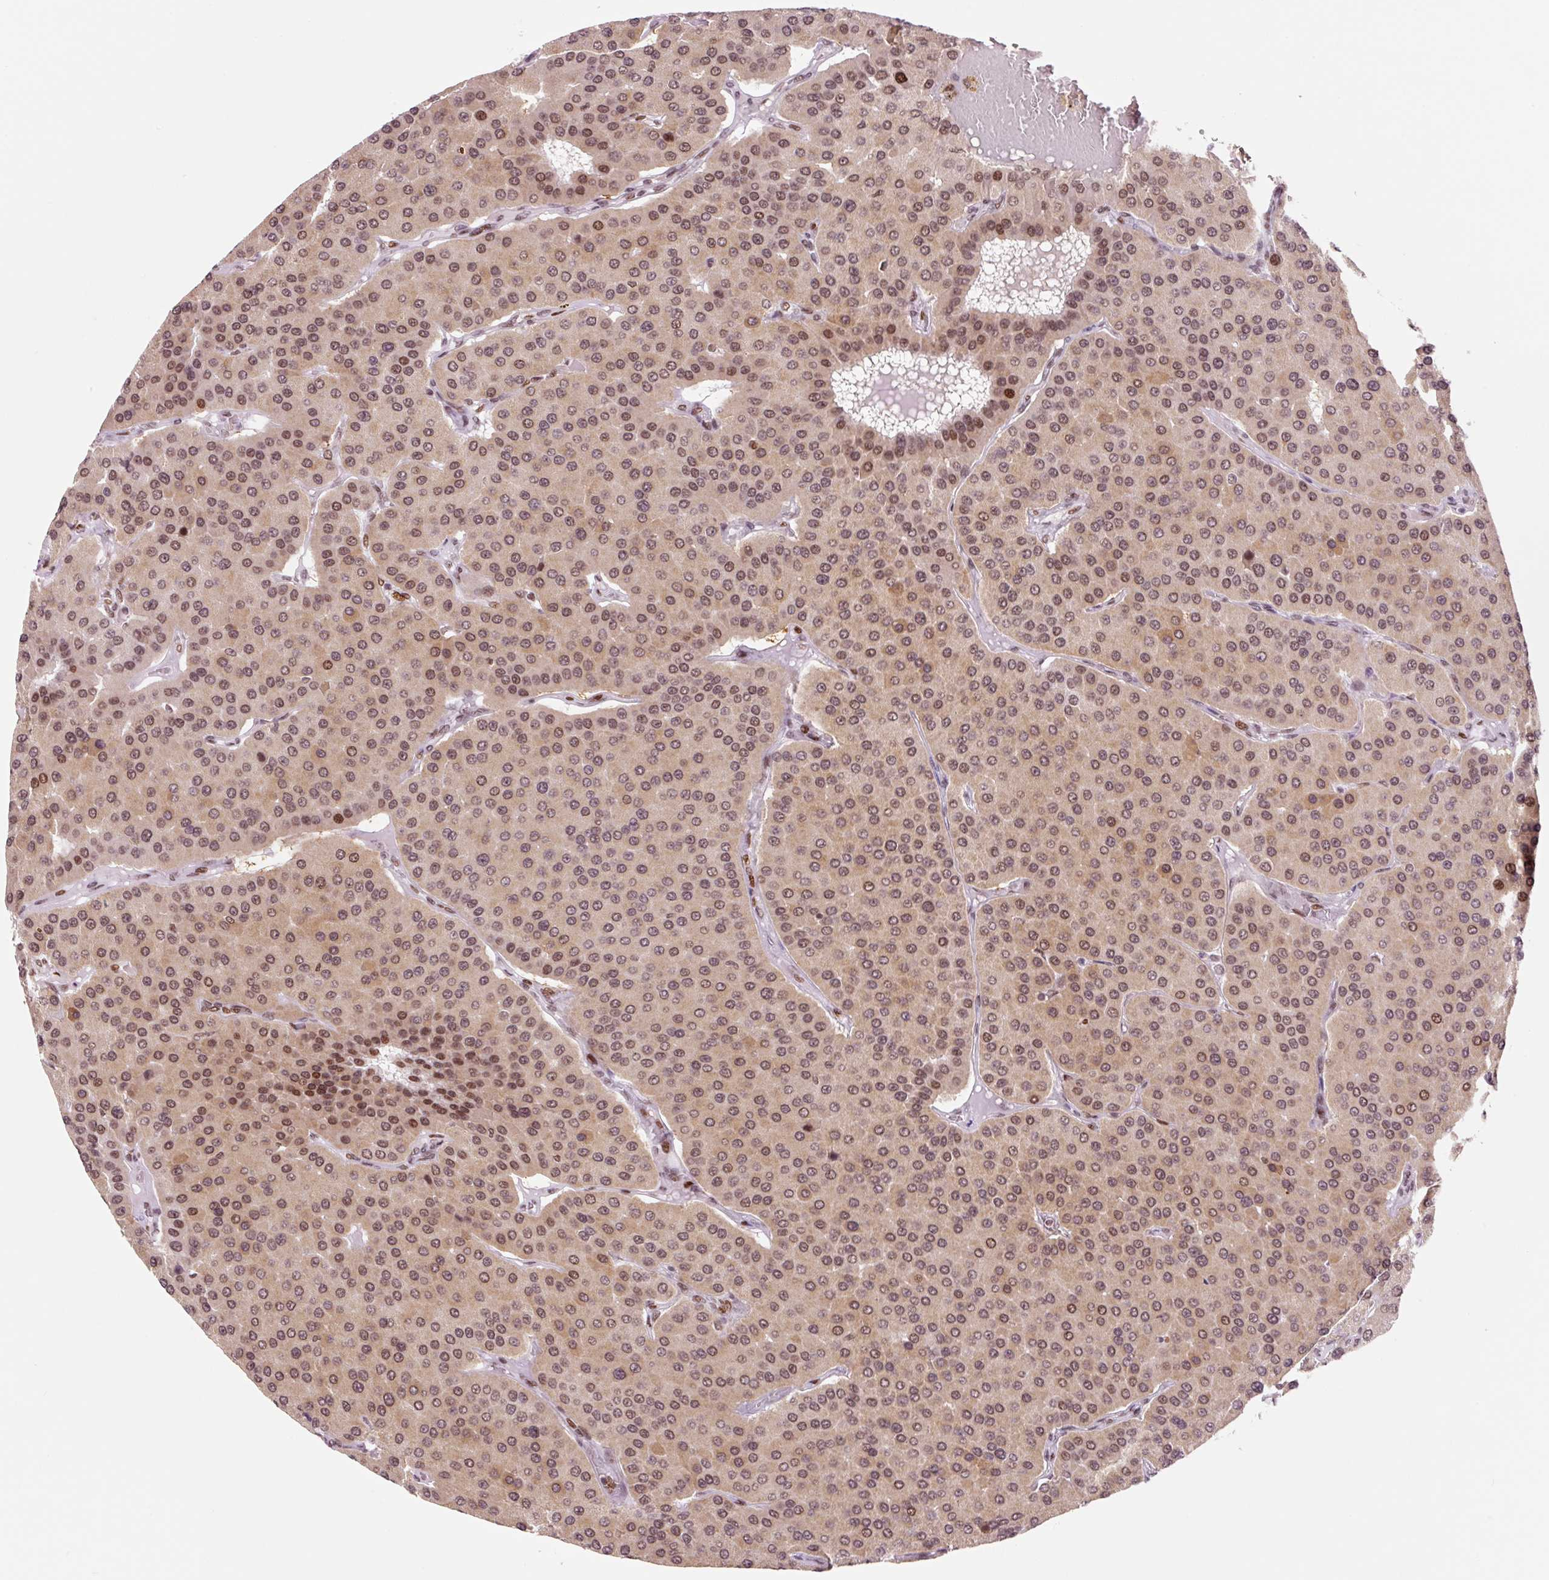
{"staining": {"intensity": "moderate", "quantity": ">75%", "location": "cytoplasmic/membranous,nuclear"}, "tissue": "parathyroid gland", "cell_type": "Glandular cells", "image_type": "normal", "snomed": [{"axis": "morphology", "description": "Normal tissue, NOS"}, {"axis": "morphology", "description": "Adenoma, NOS"}, {"axis": "topography", "description": "Parathyroid gland"}], "caption": "The immunohistochemical stain shows moderate cytoplasmic/membranous,nuclear expression in glandular cells of benign parathyroid gland. (DAB (3,3'-diaminobenzidine) = brown stain, brightfield microscopy at high magnification).", "gene": "CCNL2", "patient": {"sex": "female", "age": 86}}